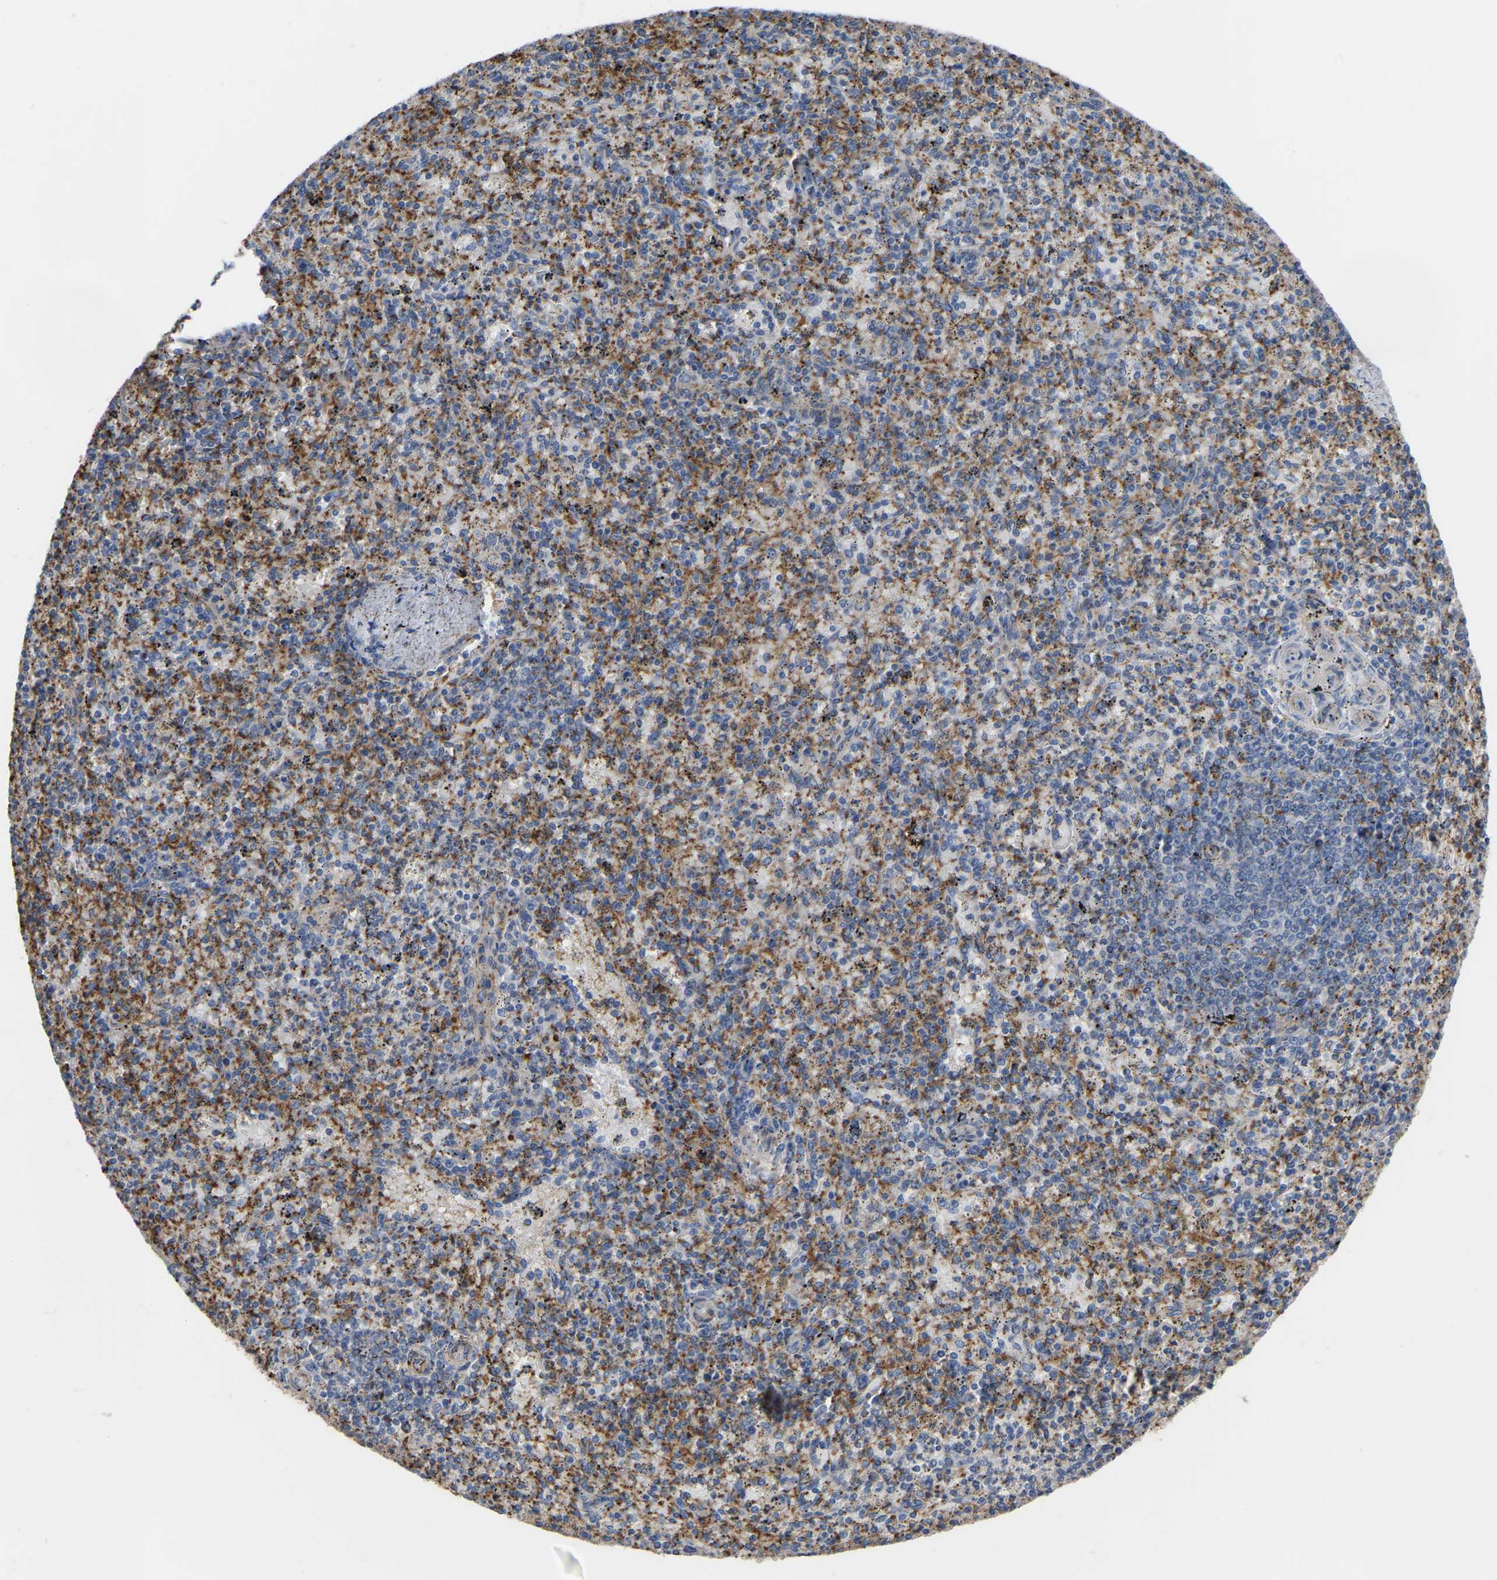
{"staining": {"intensity": "moderate", "quantity": ">75%", "location": "cytoplasmic/membranous"}, "tissue": "spleen", "cell_type": "Cells in red pulp", "image_type": "normal", "snomed": [{"axis": "morphology", "description": "Normal tissue, NOS"}, {"axis": "topography", "description": "Spleen"}], "caption": "Cells in red pulp show medium levels of moderate cytoplasmic/membranous positivity in approximately >75% of cells in unremarkable human spleen. (DAB = brown stain, brightfield microscopy at high magnification).", "gene": "ZNF449", "patient": {"sex": "male", "age": 72}}